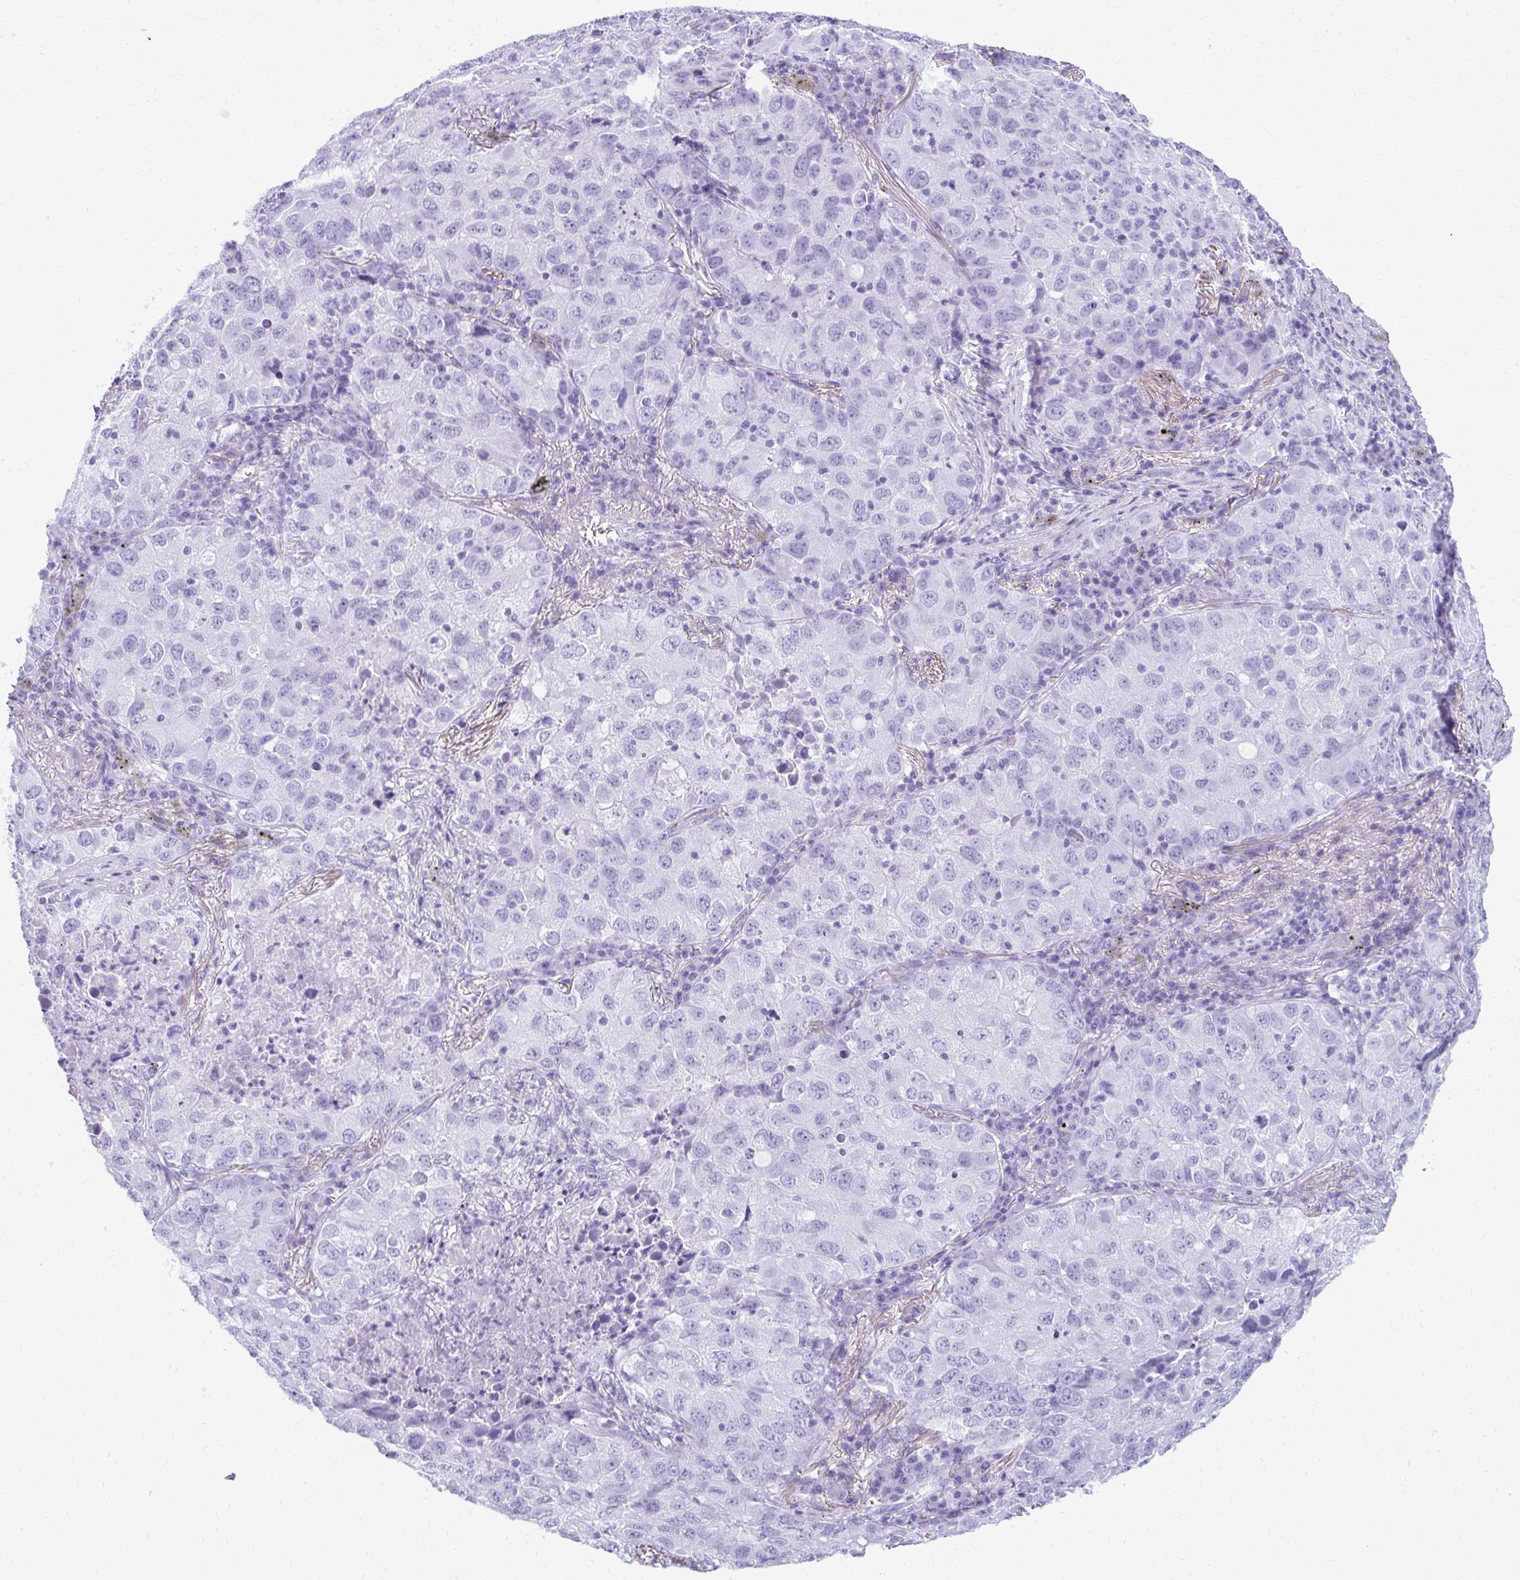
{"staining": {"intensity": "negative", "quantity": "none", "location": "none"}, "tissue": "lung cancer", "cell_type": "Tumor cells", "image_type": "cancer", "snomed": [{"axis": "morphology", "description": "Normal morphology"}, {"axis": "morphology", "description": "Adenocarcinoma, NOS"}, {"axis": "topography", "description": "Lymph node"}, {"axis": "topography", "description": "Lung"}], "caption": "Immunohistochemistry (IHC) micrograph of adenocarcinoma (lung) stained for a protein (brown), which shows no expression in tumor cells.", "gene": "MAF1", "patient": {"sex": "female", "age": 51}}